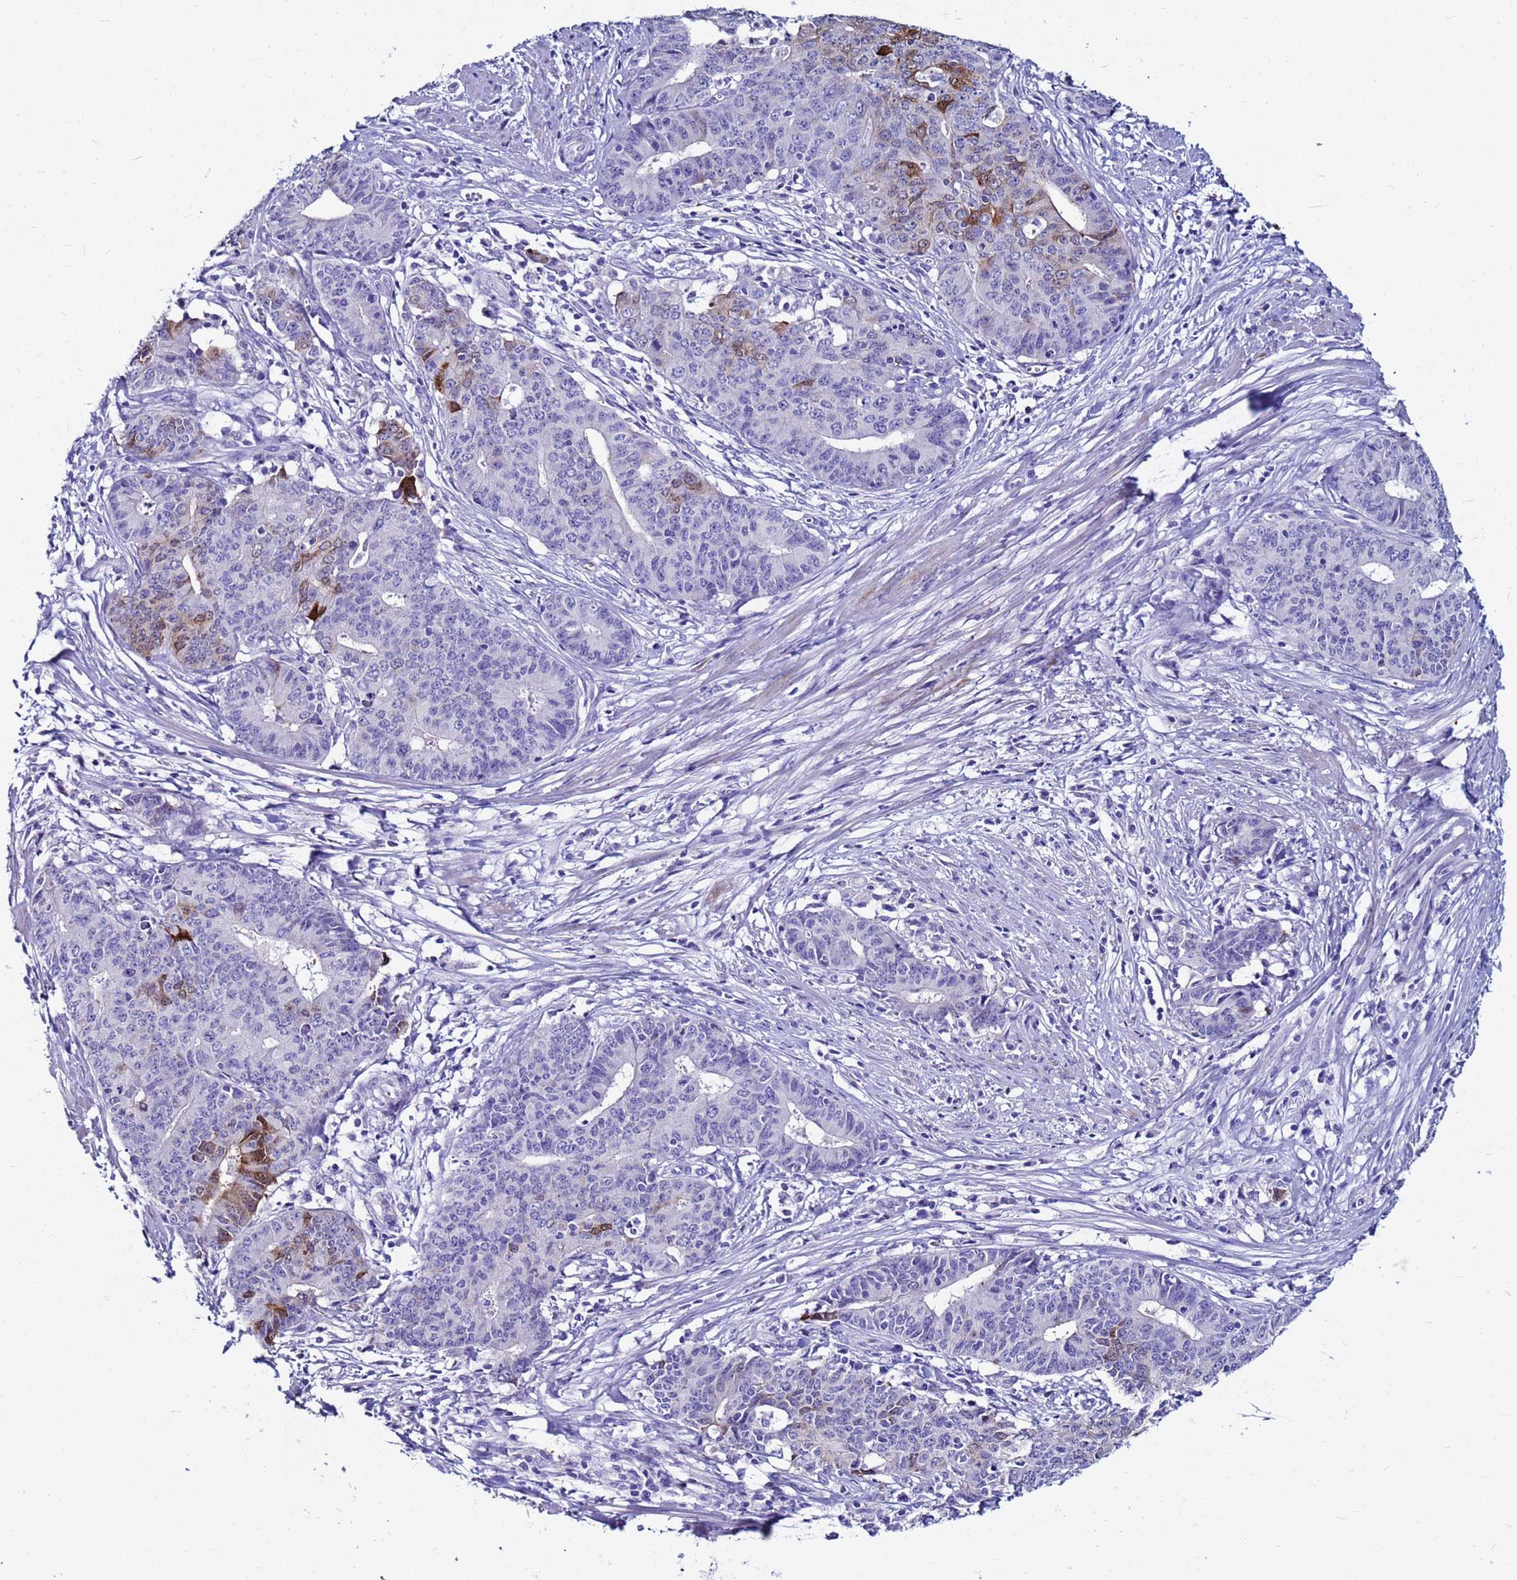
{"staining": {"intensity": "strong", "quantity": "<25%", "location": "cytoplasmic/membranous"}, "tissue": "endometrial cancer", "cell_type": "Tumor cells", "image_type": "cancer", "snomed": [{"axis": "morphology", "description": "Adenocarcinoma, NOS"}, {"axis": "topography", "description": "Endometrium"}], "caption": "Protein analysis of endometrial adenocarcinoma tissue reveals strong cytoplasmic/membranous expression in about <25% of tumor cells.", "gene": "PPP1R14C", "patient": {"sex": "female", "age": 59}}